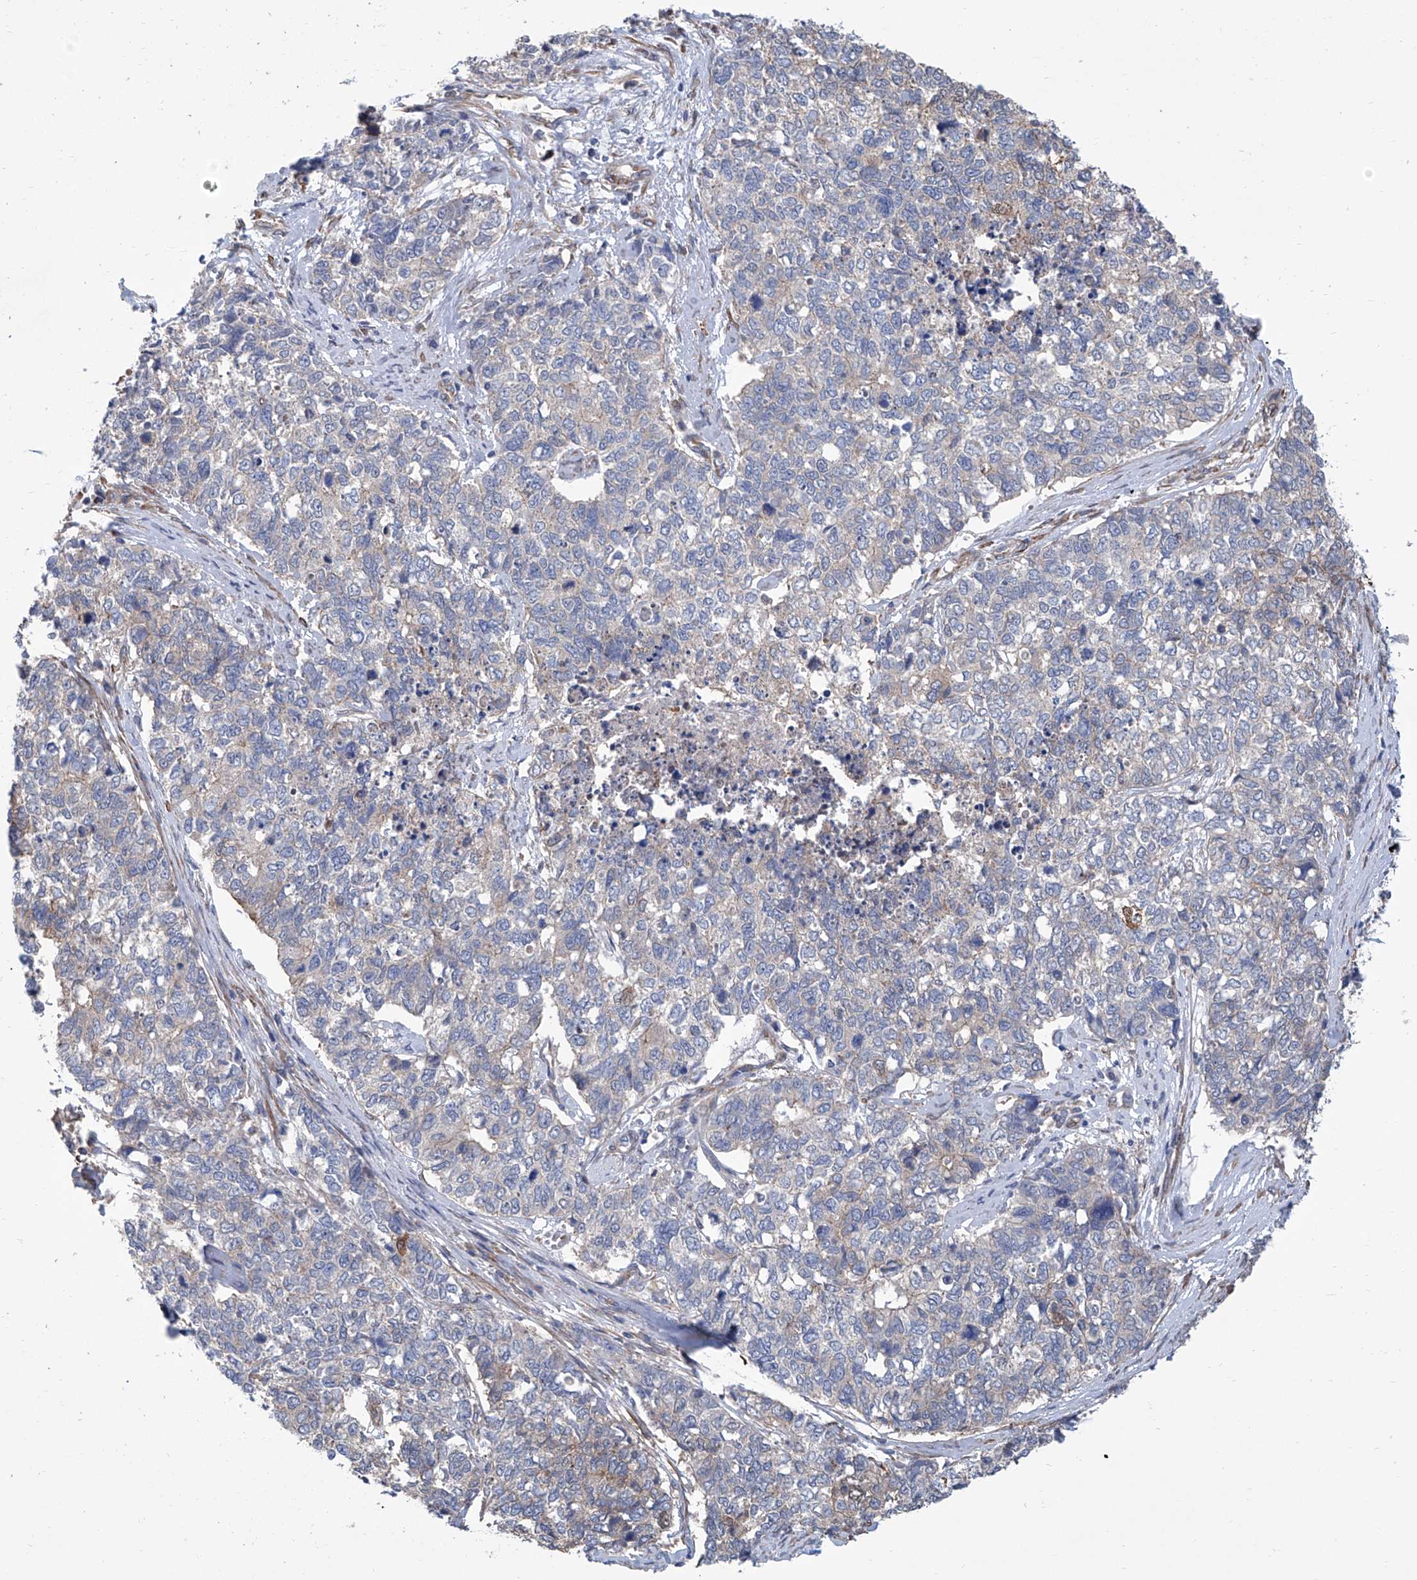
{"staining": {"intensity": "negative", "quantity": "none", "location": "none"}, "tissue": "cervical cancer", "cell_type": "Tumor cells", "image_type": "cancer", "snomed": [{"axis": "morphology", "description": "Squamous cell carcinoma, NOS"}, {"axis": "topography", "description": "Cervix"}], "caption": "Tumor cells are negative for brown protein staining in cervical cancer.", "gene": "SMS", "patient": {"sex": "female", "age": 63}}